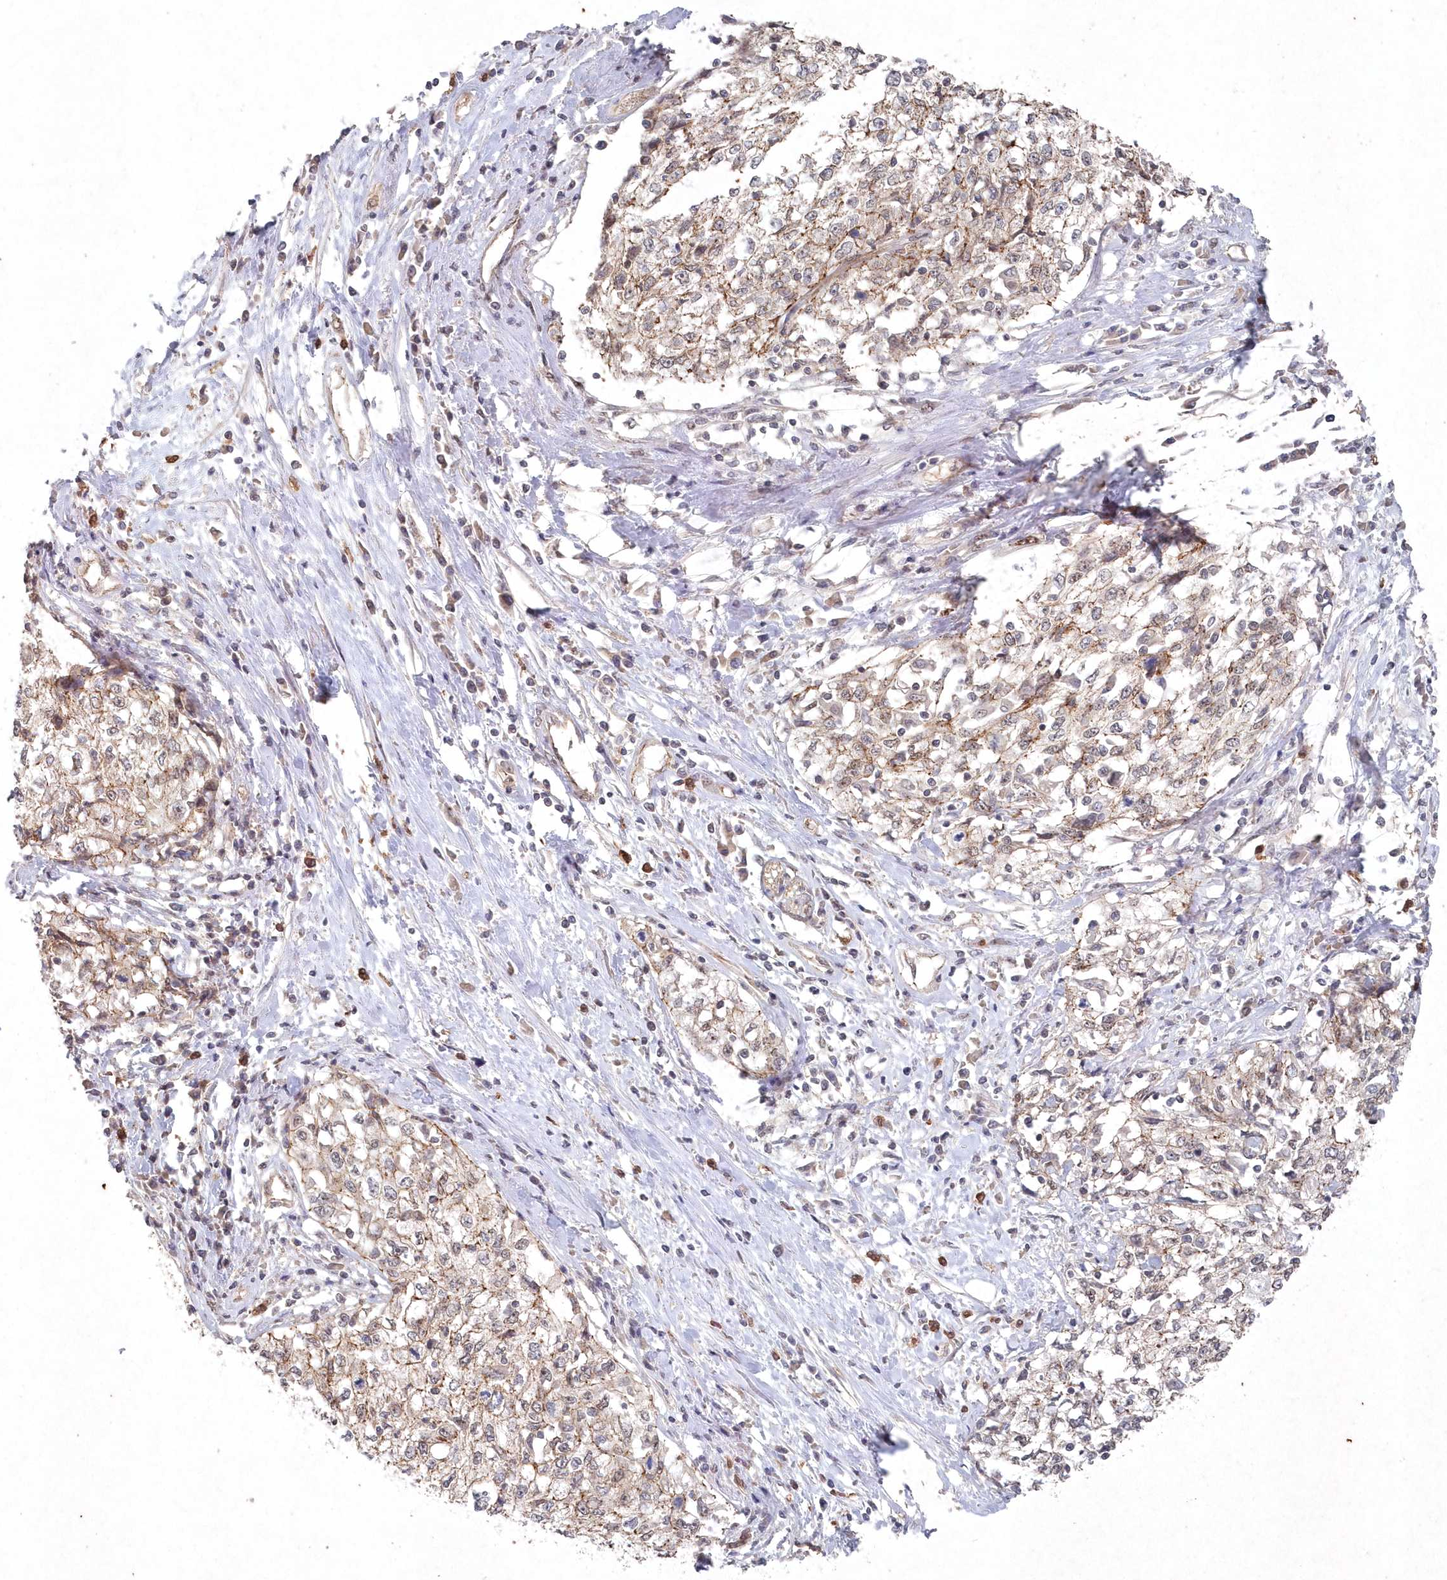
{"staining": {"intensity": "moderate", "quantity": "25%-75%", "location": "cytoplasmic/membranous"}, "tissue": "cervical cancer", "cell_type": "Tumor cells", "image_type": "cancer", "snomed": [{"axis": "morphology", "description": "Squamous cell carcinoma, NOS"}, {"axis": "topography", "description": "Cervix"}], "caption": "Moderate cytoplasmic/membranous staining is seen in approximately 25%-75% of tumor cells in cervical cancer (squamous cell carcinoma). The protein is stained brown, and the nuclei are stained in blue (DAB (3,3'-diaminobenzidine) IHC with brightfield microscopy, high magnification).", "gene": "VSIG2", "patient": {"sex": "female", "age": 57}}